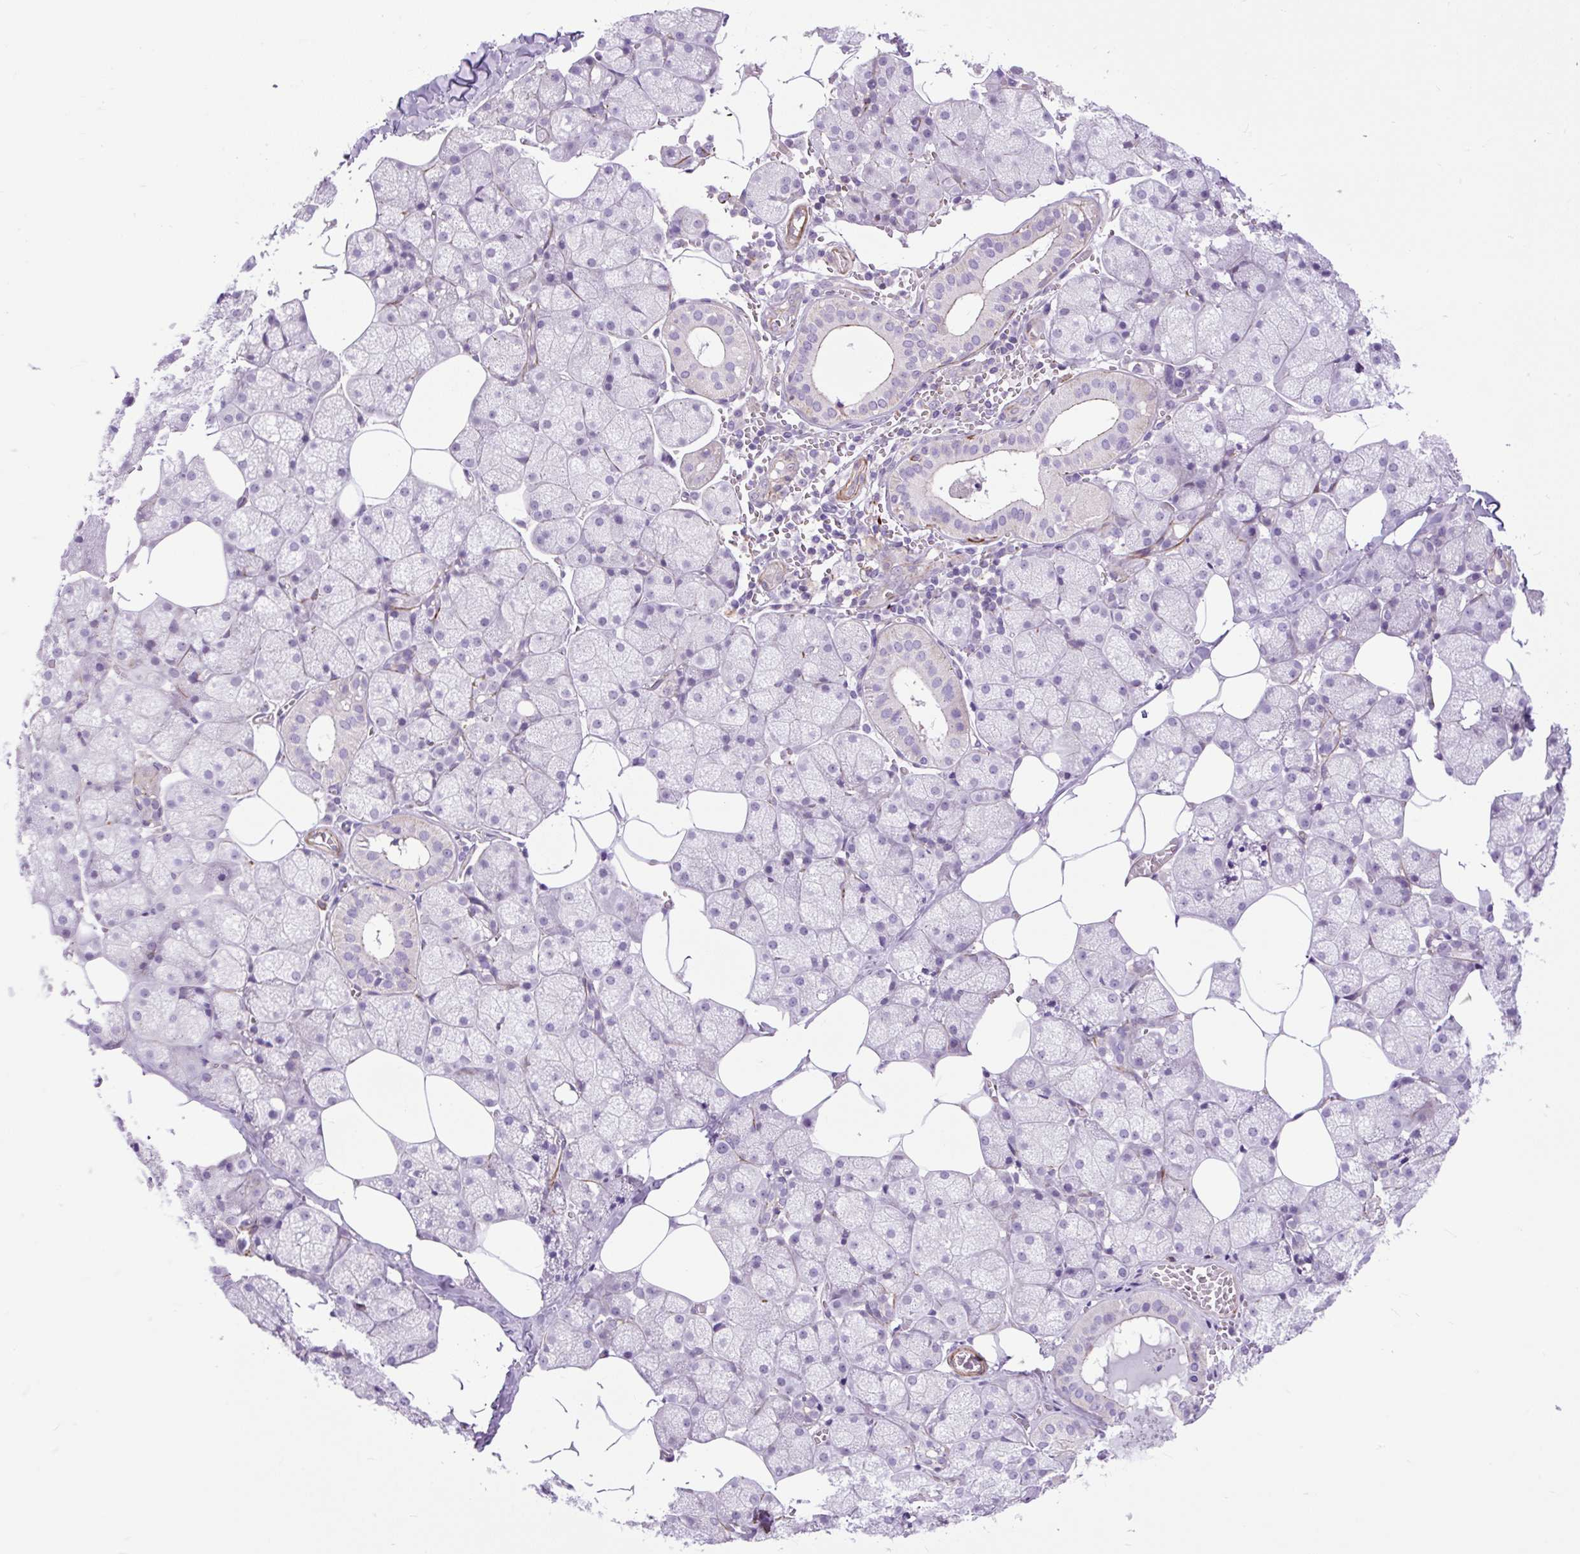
{"staining": {"intensity": "strong", "quantity": "<25%", "location": "cytoplasmic/membranous"}, "tissue": "salivary gland", "cell_type": "Glandular cells", "image_type": "normal", "snomed": [{"axis": "morphology", "description": "Normal tissue, NOS"}, {"axis": "topography", "description": "Salivary gland"}, {"axis": "topography", "description": "Peripheral nerve tissue"}], "caption": "A brown stain labels strong cytoplasmic/membranous positivity of a protein in glandular cells of unremarkable salivary gland. The protein is stained brown, and the nuclei are stained in blue (DAB IHC with brightfield microscopy, high magnification).", "gene": "ZNF197", "patient": {"sex": "male", "age": 38}}